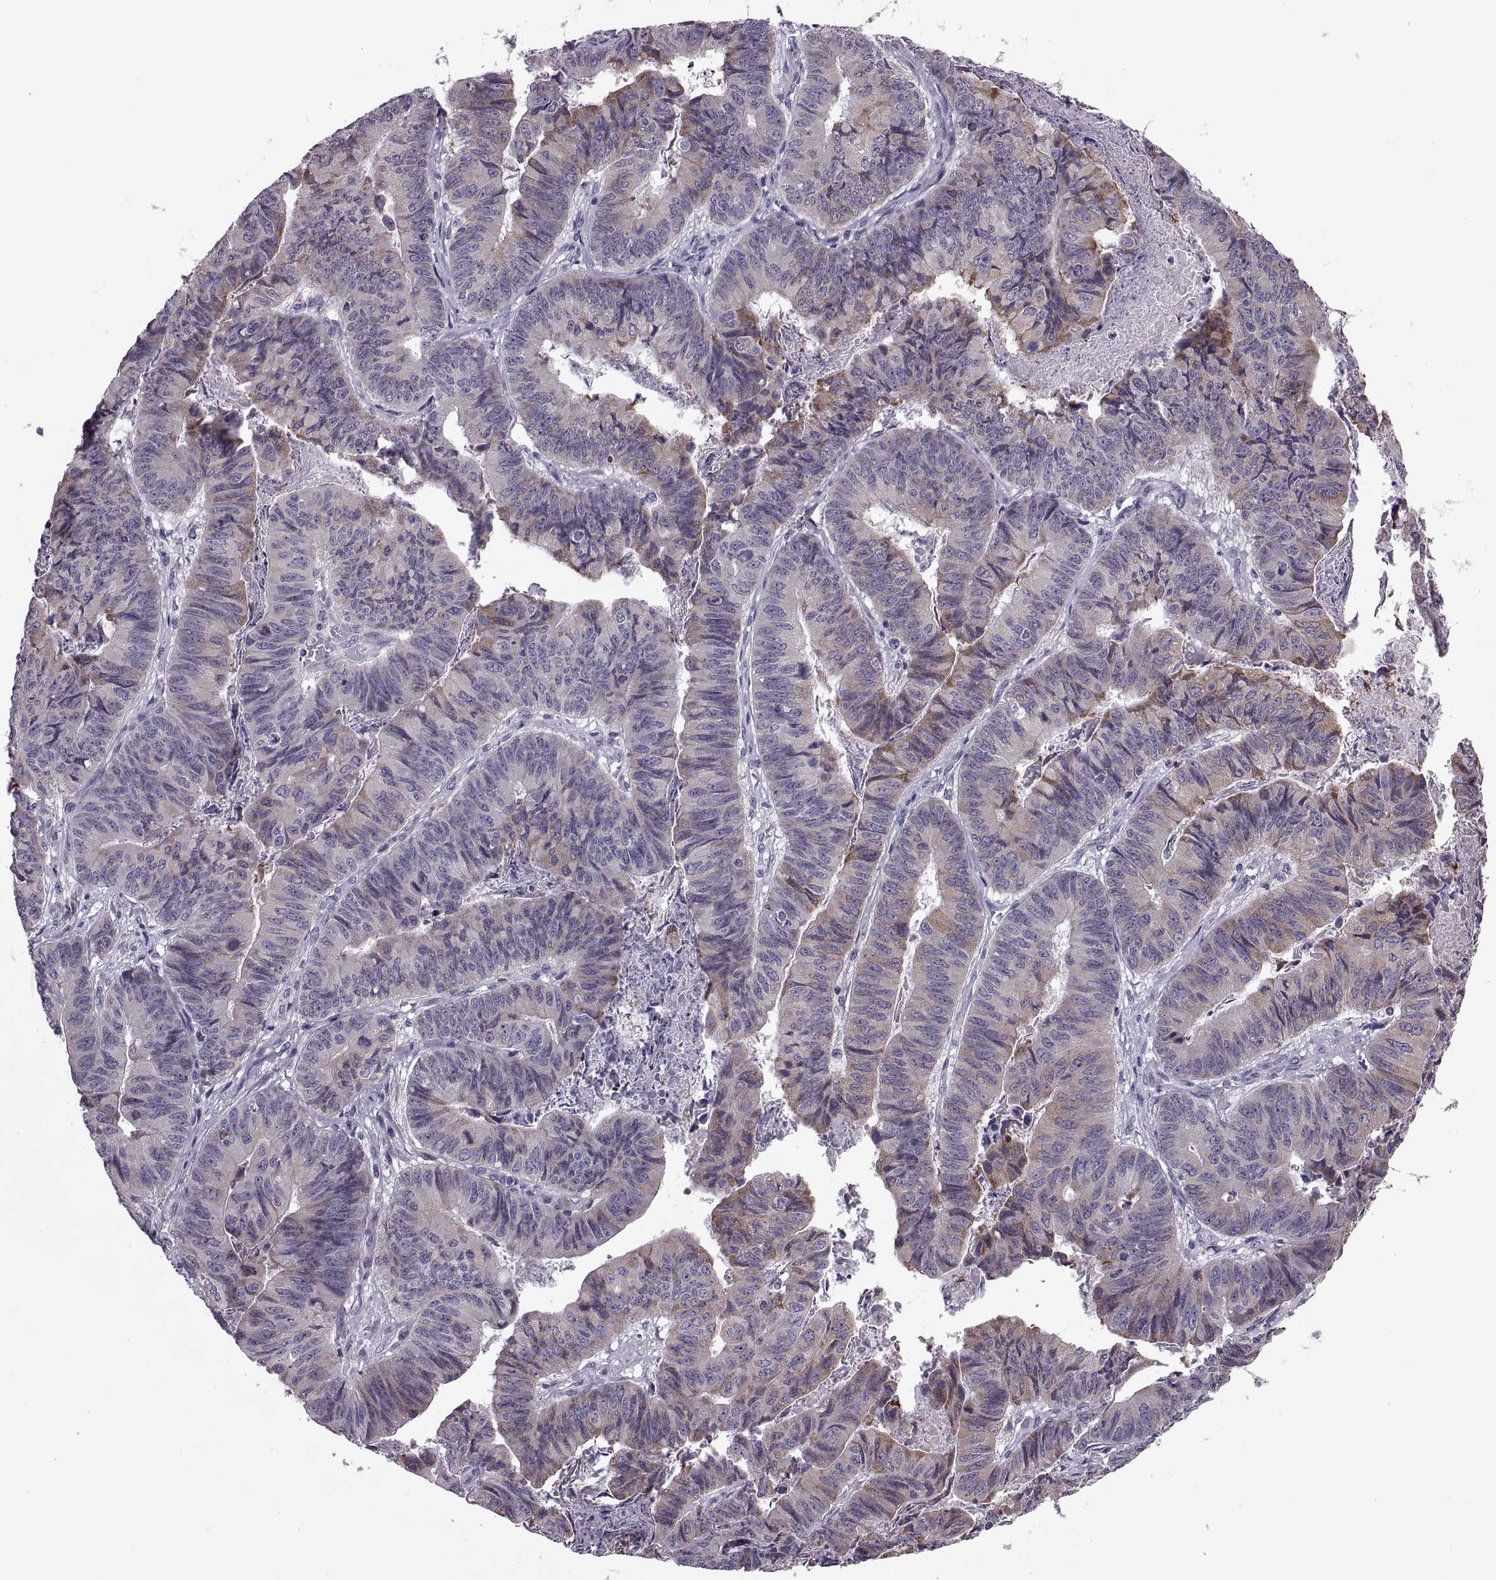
{"staining": {"intensity": "moderate", "quantity": "<25%", "location": "cytoplasmic/membranous"}, "tissue": "stomach cancer", "cell_type": "Tumor cells", "image_type": "cancer", "snomed": [{"axis": "morphology", "description": "Adenocarcinoma, NOS"}, {"axis": "topography", "description": "Stomach, lower"}], "caption": "There is low levels of moderate cytoplasmic/membranous staining in tumor cells of stomach cancer, as demonstrated by immunohistochemical staining (brown color).", "gene": "LETM2", "patient": {"sex": "male", "age": 77}}